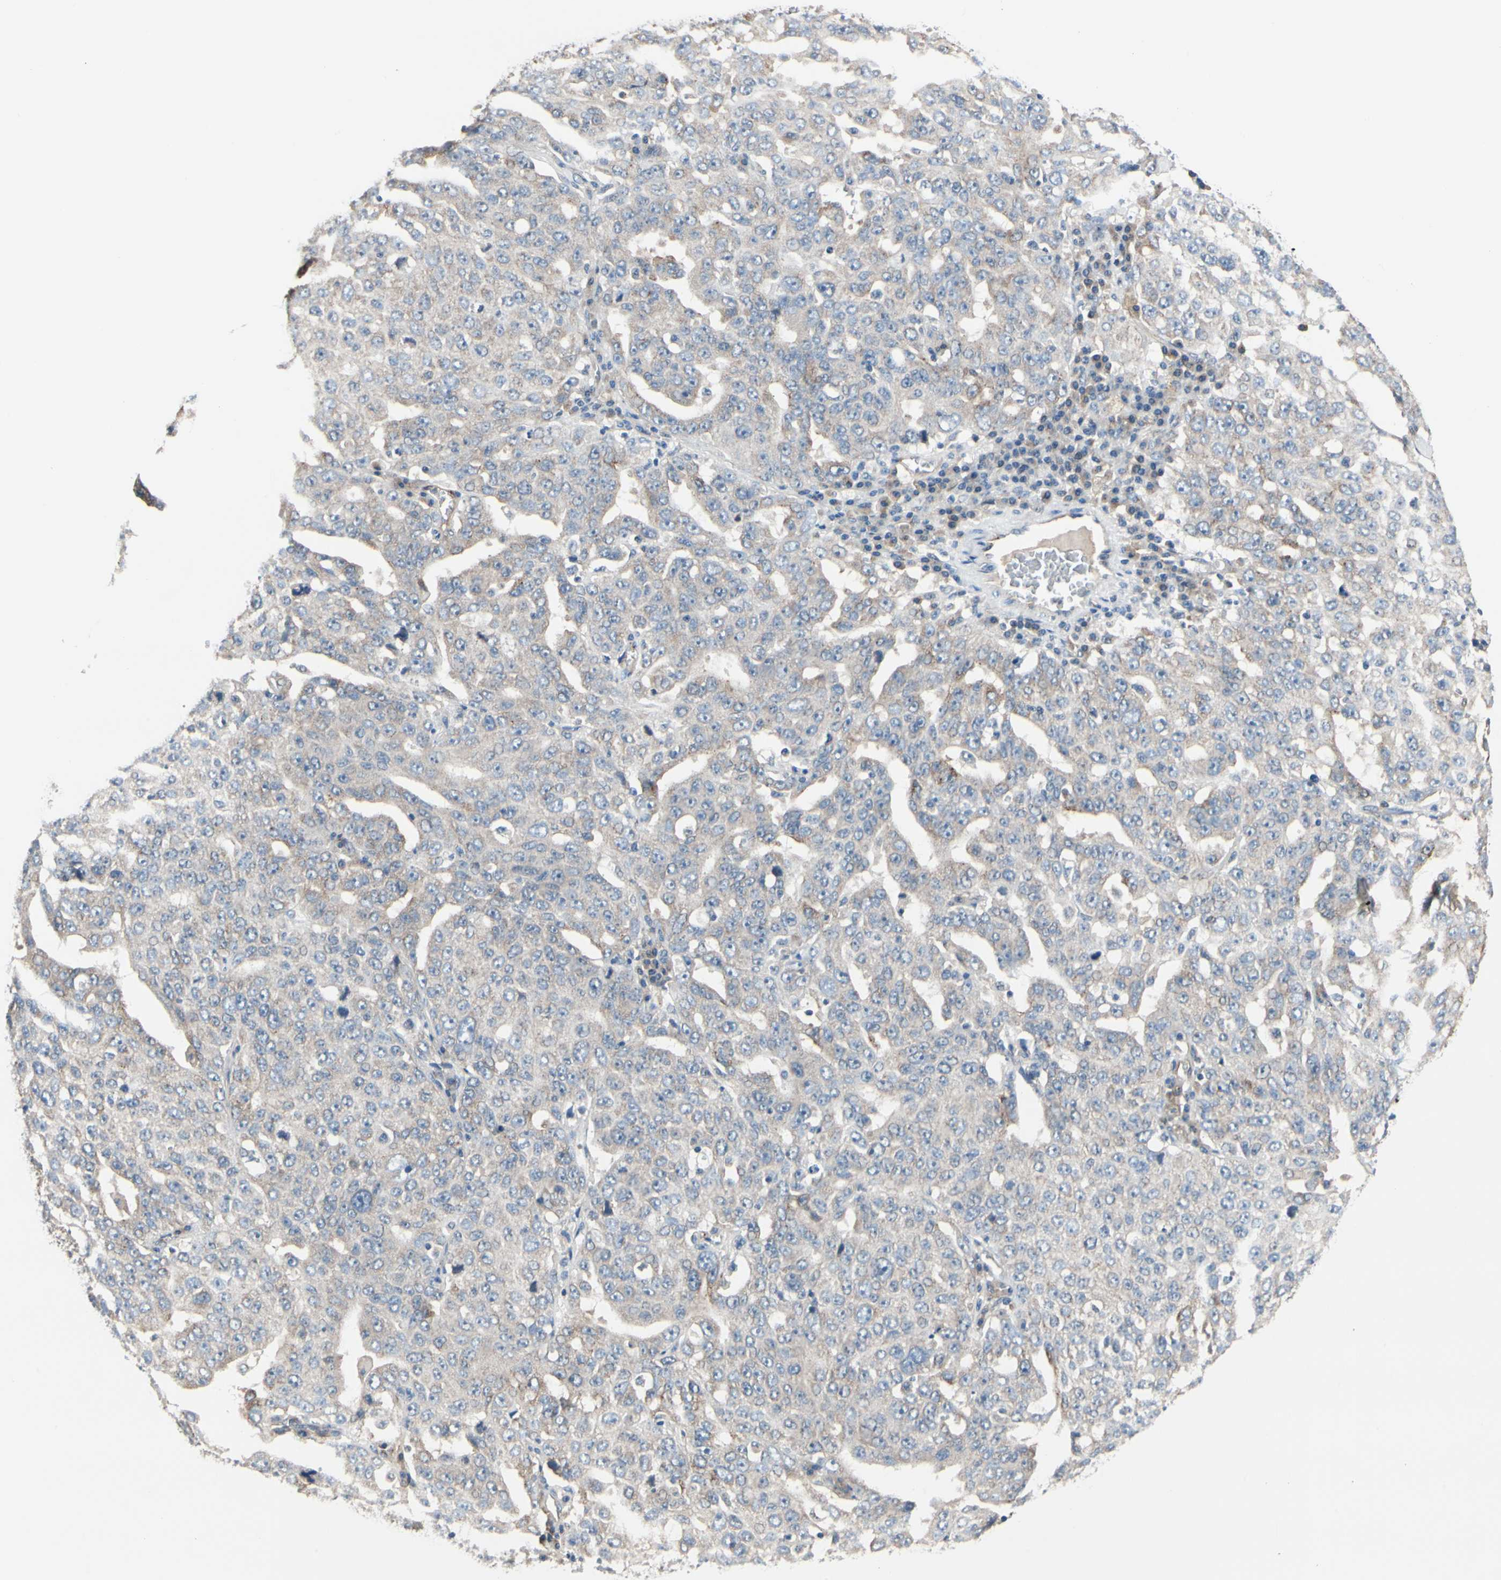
{"staining": {"intensity": "weak", "quantity": "<25%", "location": "cytoplasmic/membranous"}, "tissue": "ovarian cancer", "cell_type": "Tumor cells", "image_type": "cancer", "snomed": [{"axis": "morphology", "description": "Carcinoma, endometroid"}, {"axis": "topography", "description": "Ovary"}], "caption": "The histopathology image reveals no staining of tumor cells in ovarian cancer (endometroid carcinoma).", "gene": "PRKAR2B", "patient": {"sex": "female", "age": 62}}